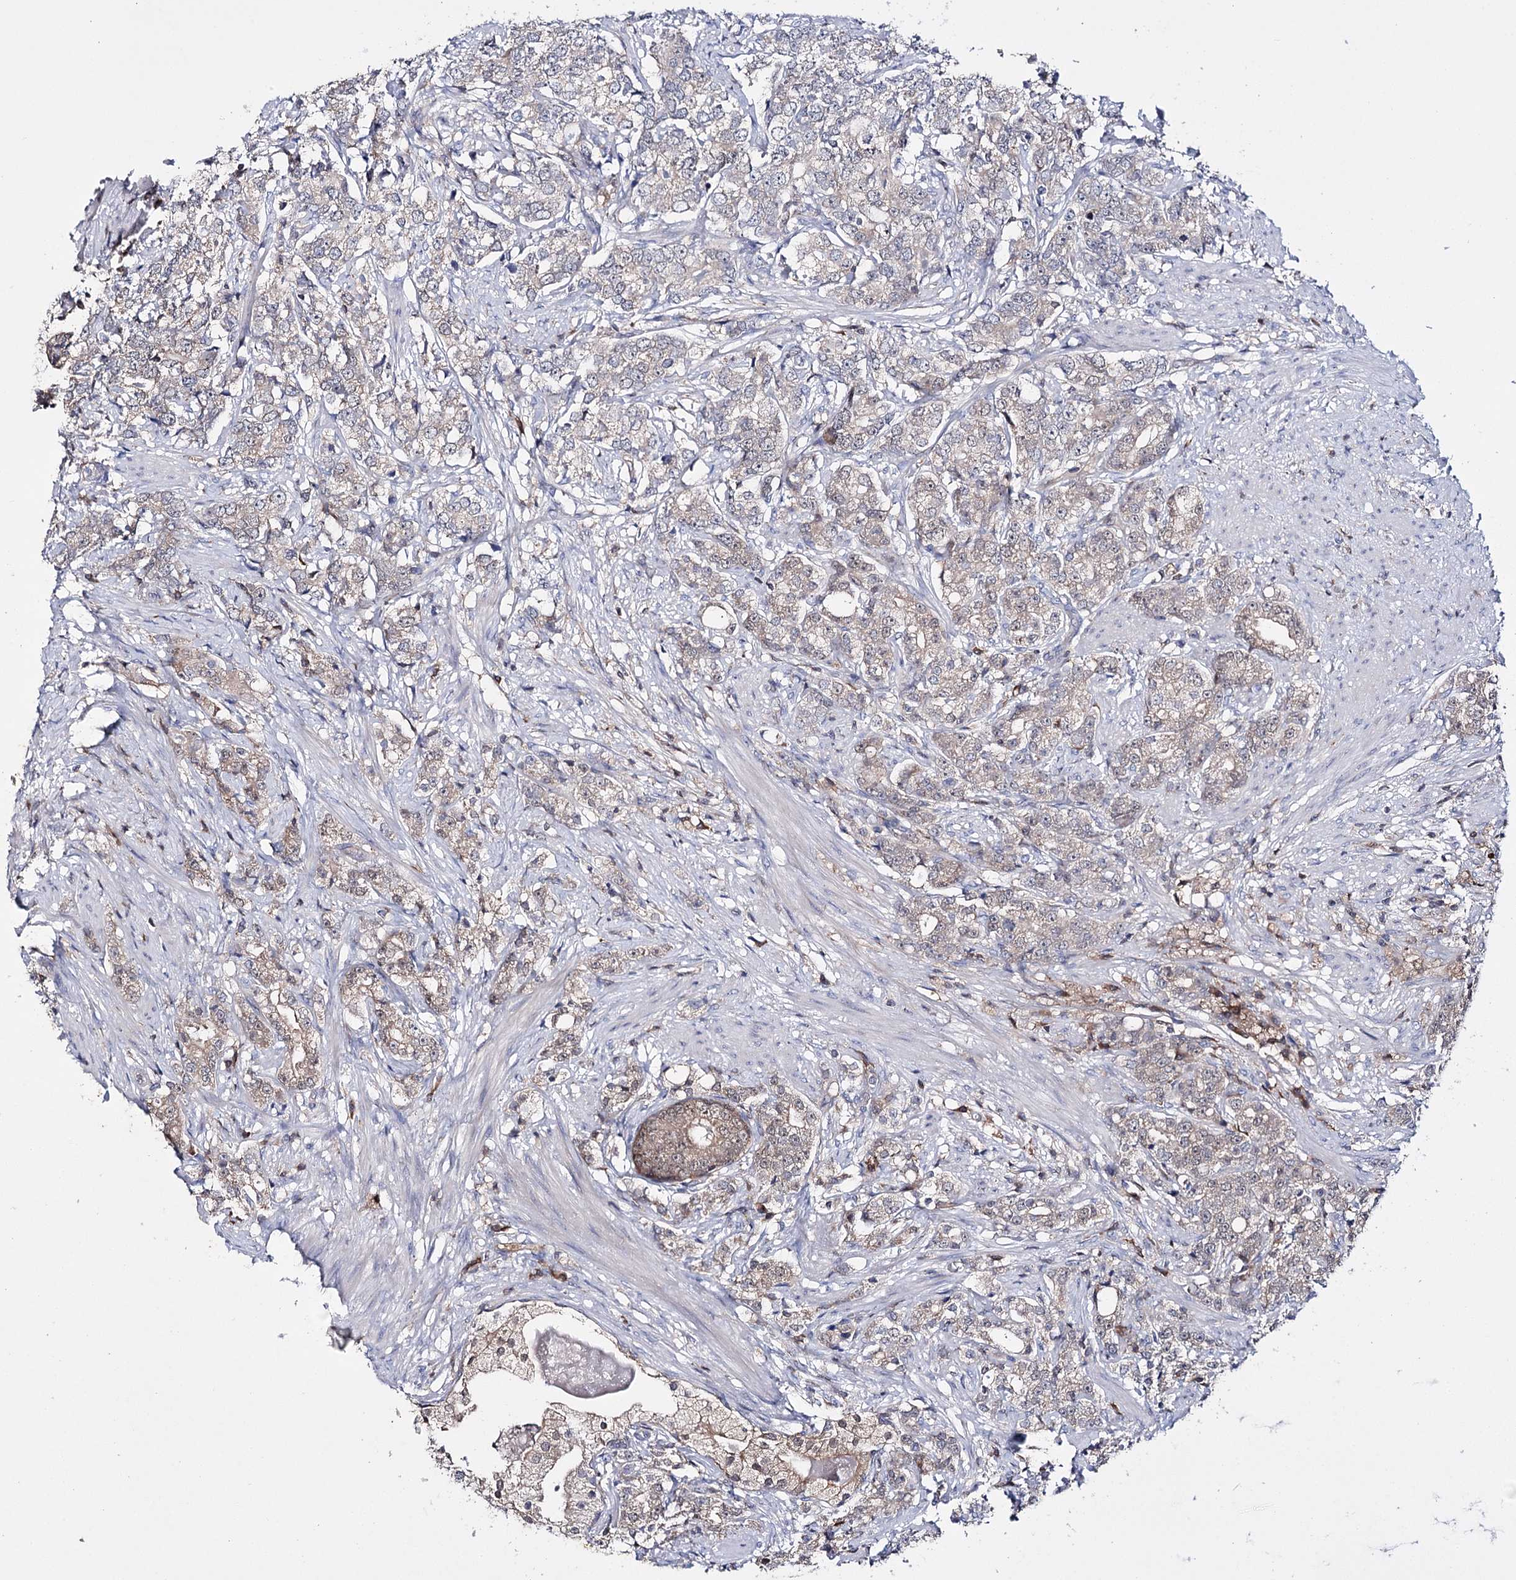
{"staining": {"intensity": "weak", "quantity": "<25%", "location": "cytoplasmic/membranous"}, "tissue": "prostate cancer", "cell_type": "Tumor cells", "image_type": "cancer", "snomed": [{"axis": "morphology", "description": "Adenocarcinoma, High grade"}, {"axis": "topography", "description": "Prostate"}], "caption": "Immunohistochemistry micrograph of neoplastic tissue: human prostate cancer (adenocarcinoma (high-grade)) stained with DAB reveals no significant protein staining in tumor cells. (Immunohistochemistry, brightfield microscopy, high magnification).", "gene": "PTER", "patient": {"sex": "male", "age": 69}}